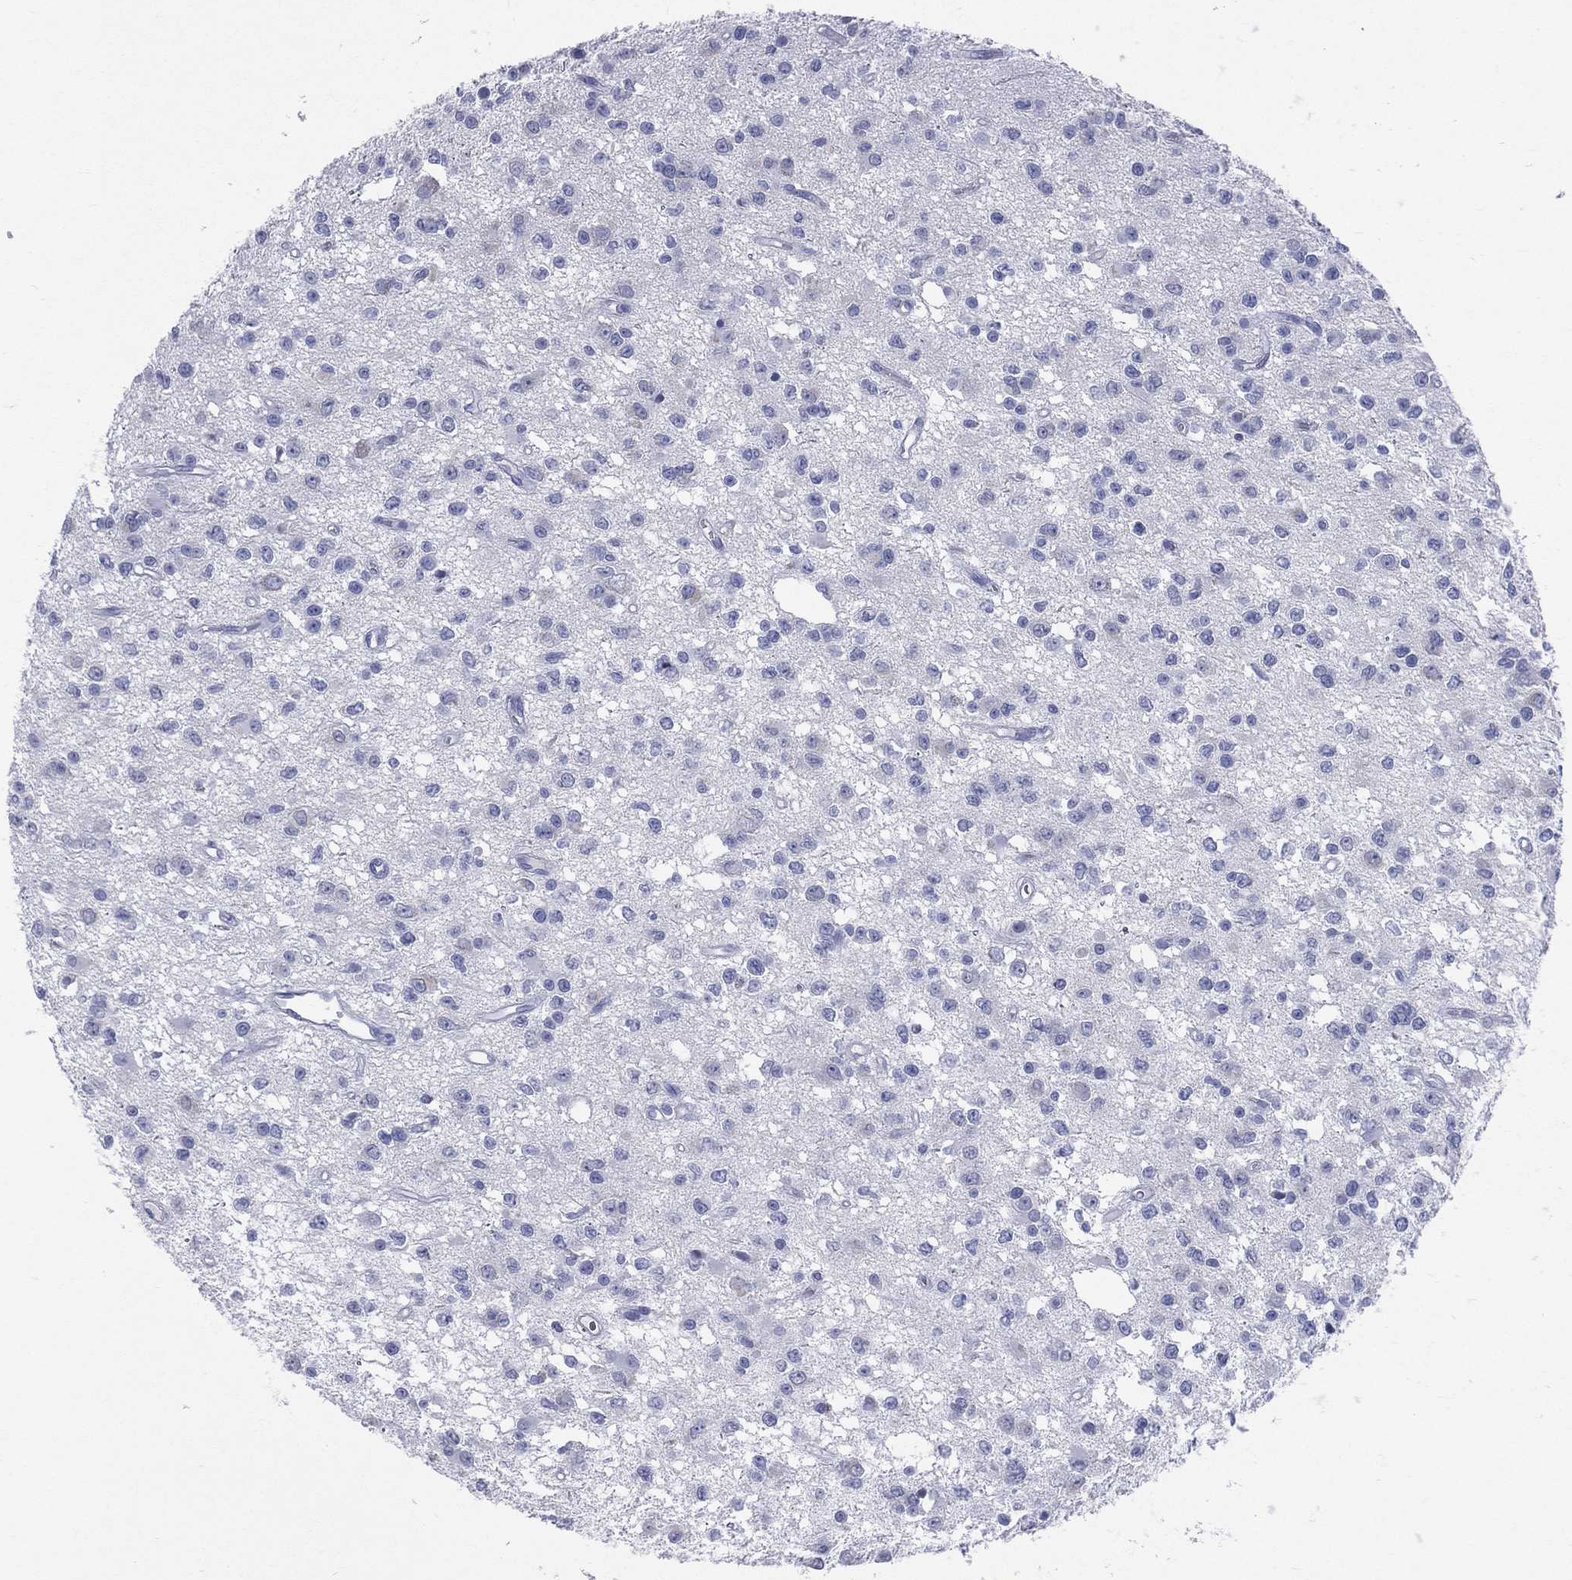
{"staining": {"intensity": "negative", "quantity": "none", "location": "none"}, "tissue": "glioma", "cell_type": "Tumor cells", "image_type": "cancer", "snomed": [{"axis": "morphology", "description": "Glioma, malignant, Low grade"}, {"axis": "topography", "description": "Brain"}], "caption": "High power microscopy micrograph of an IHC histopathology image of malignant glioma (low-grade), revealing no significant staining in tumor cells.", "gene": "CYLC1", "patient": {"sex": "female", "age": 45}}